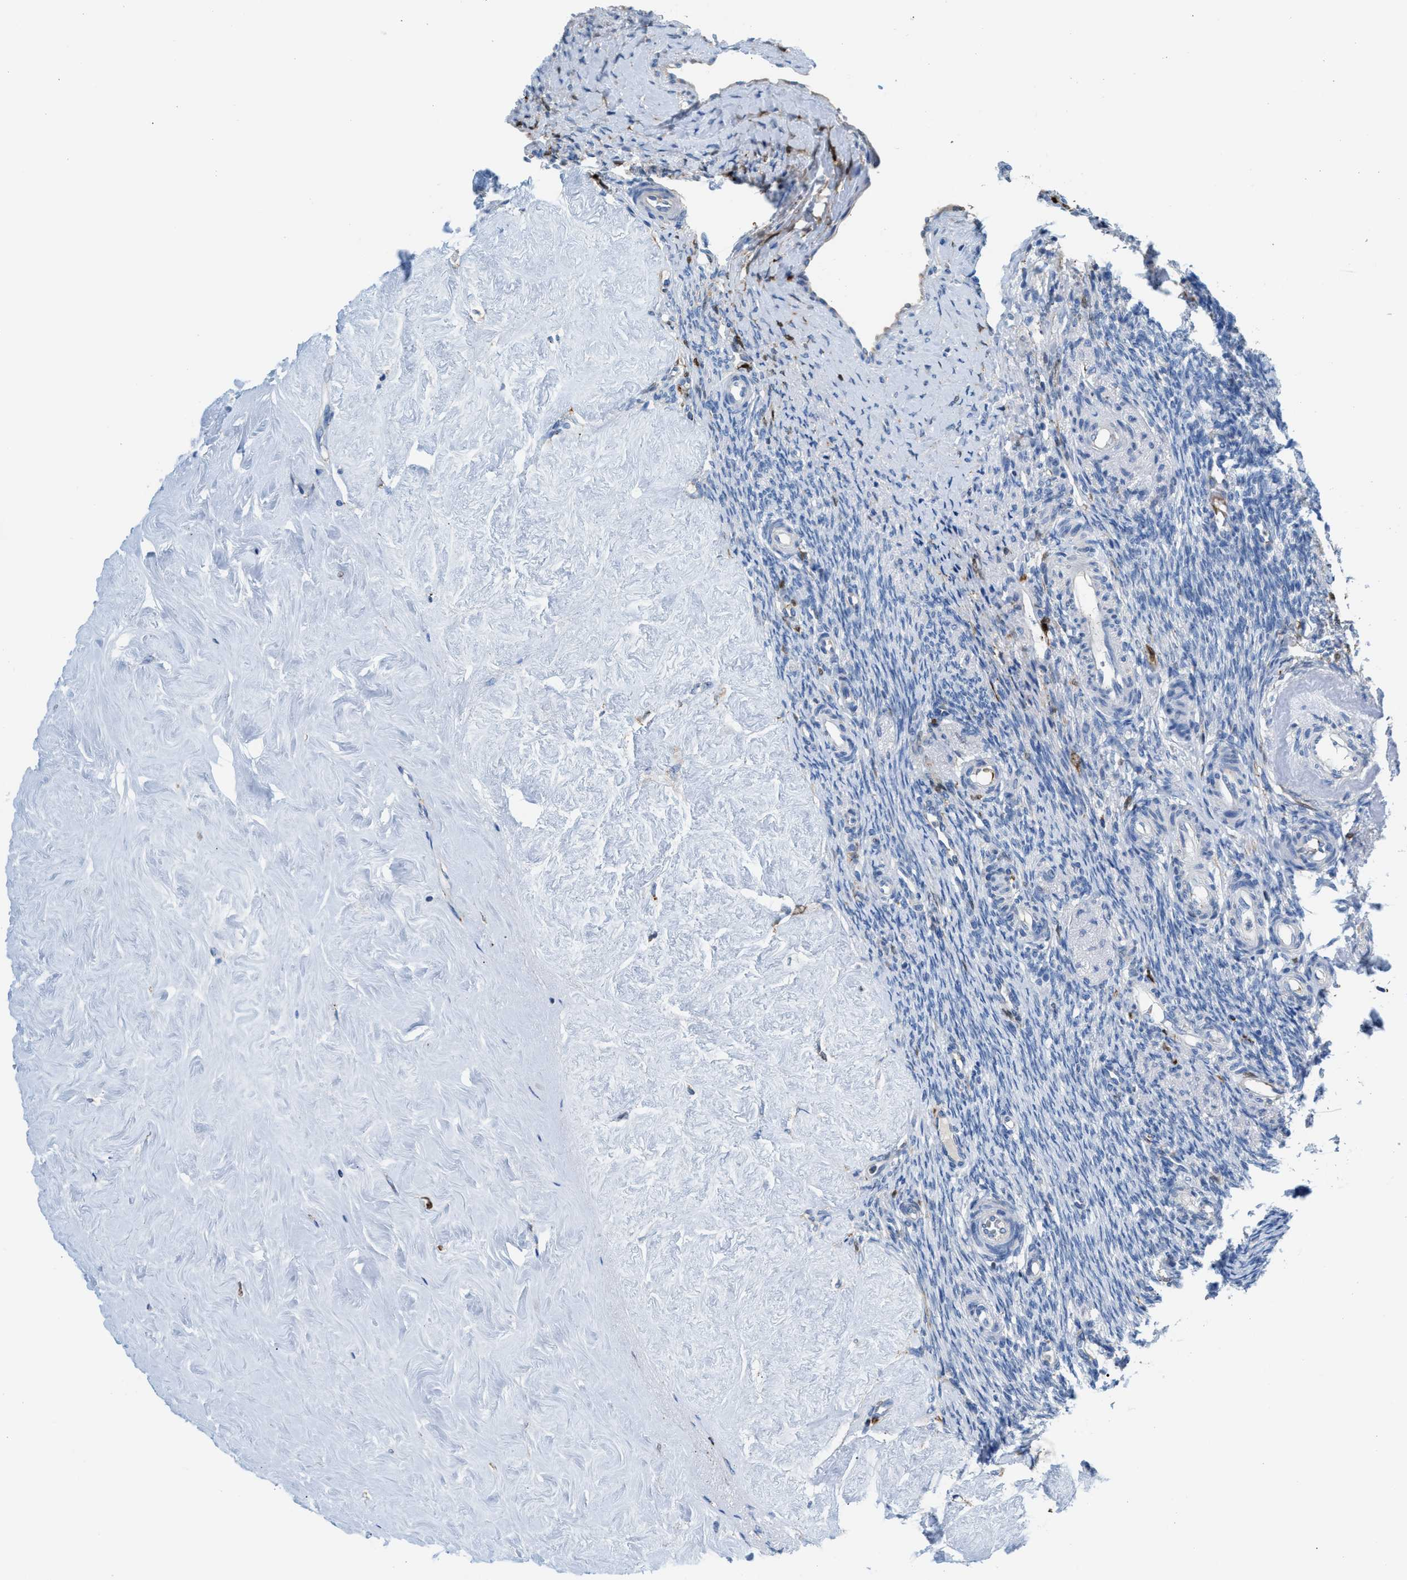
{"staining": {"intensity": "negative", "quantity": "none", "location": "none"}, "tissue": "ovary", "cell_type": "Follicle cells", "image_type": "normal", "snomed": [{"axis": "morphology", "description": "Normal tissue, NOS"}, {"axis": "topography", "description": "Ovary"}], "caption": "Ovary was stained to show a protein in brown. There is no significant expression in follicle cells. (Stains: DAB (3,3'-diaminobenzidine) immunohistochemistry with hematoxylin counter stain, Microscopy: brightfield microscopy at high magnification).", "gene": "CA3", "patient": {"sex": "female", "age": 41}}